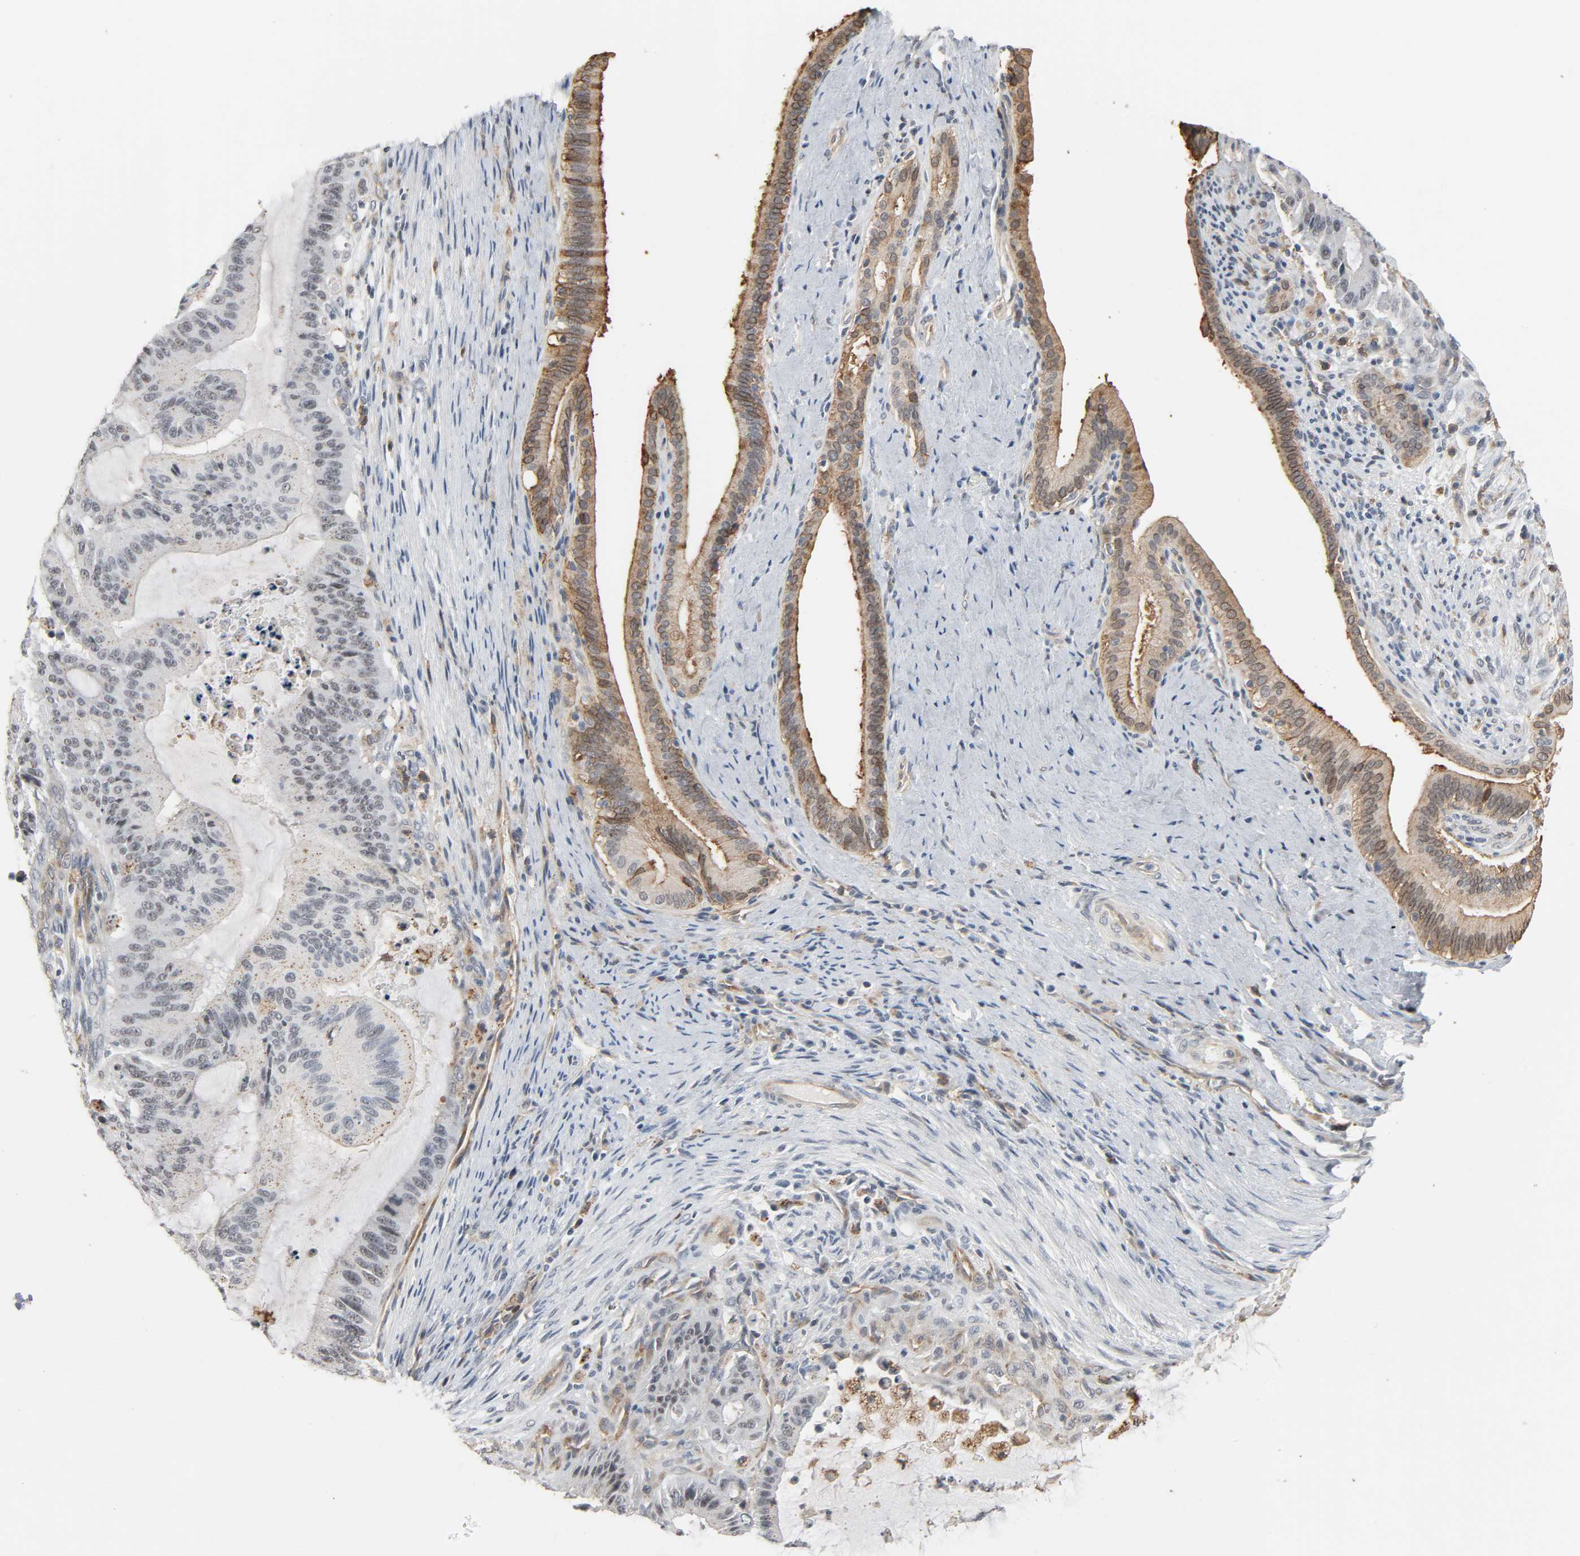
{"staining": {"intensity": "weak", "quantity": "<25%", "location": "cytoplasmic/membranous"}, "tissue": "liver cancer", "cell_type": "Tumor cells", "image_type": "cancer", "snomed": [{"axis": "morphology", "description": "Cholangiocarcinoma"}, {"axis": "topography", "description": "Liver"}], "caption": "Immunohistochemical staining of cholangiocarcinoma (liver) reveals no significant staining in tumor cells.", "gene": "CD4", "patient": {"sex": "female", "age": 73}}